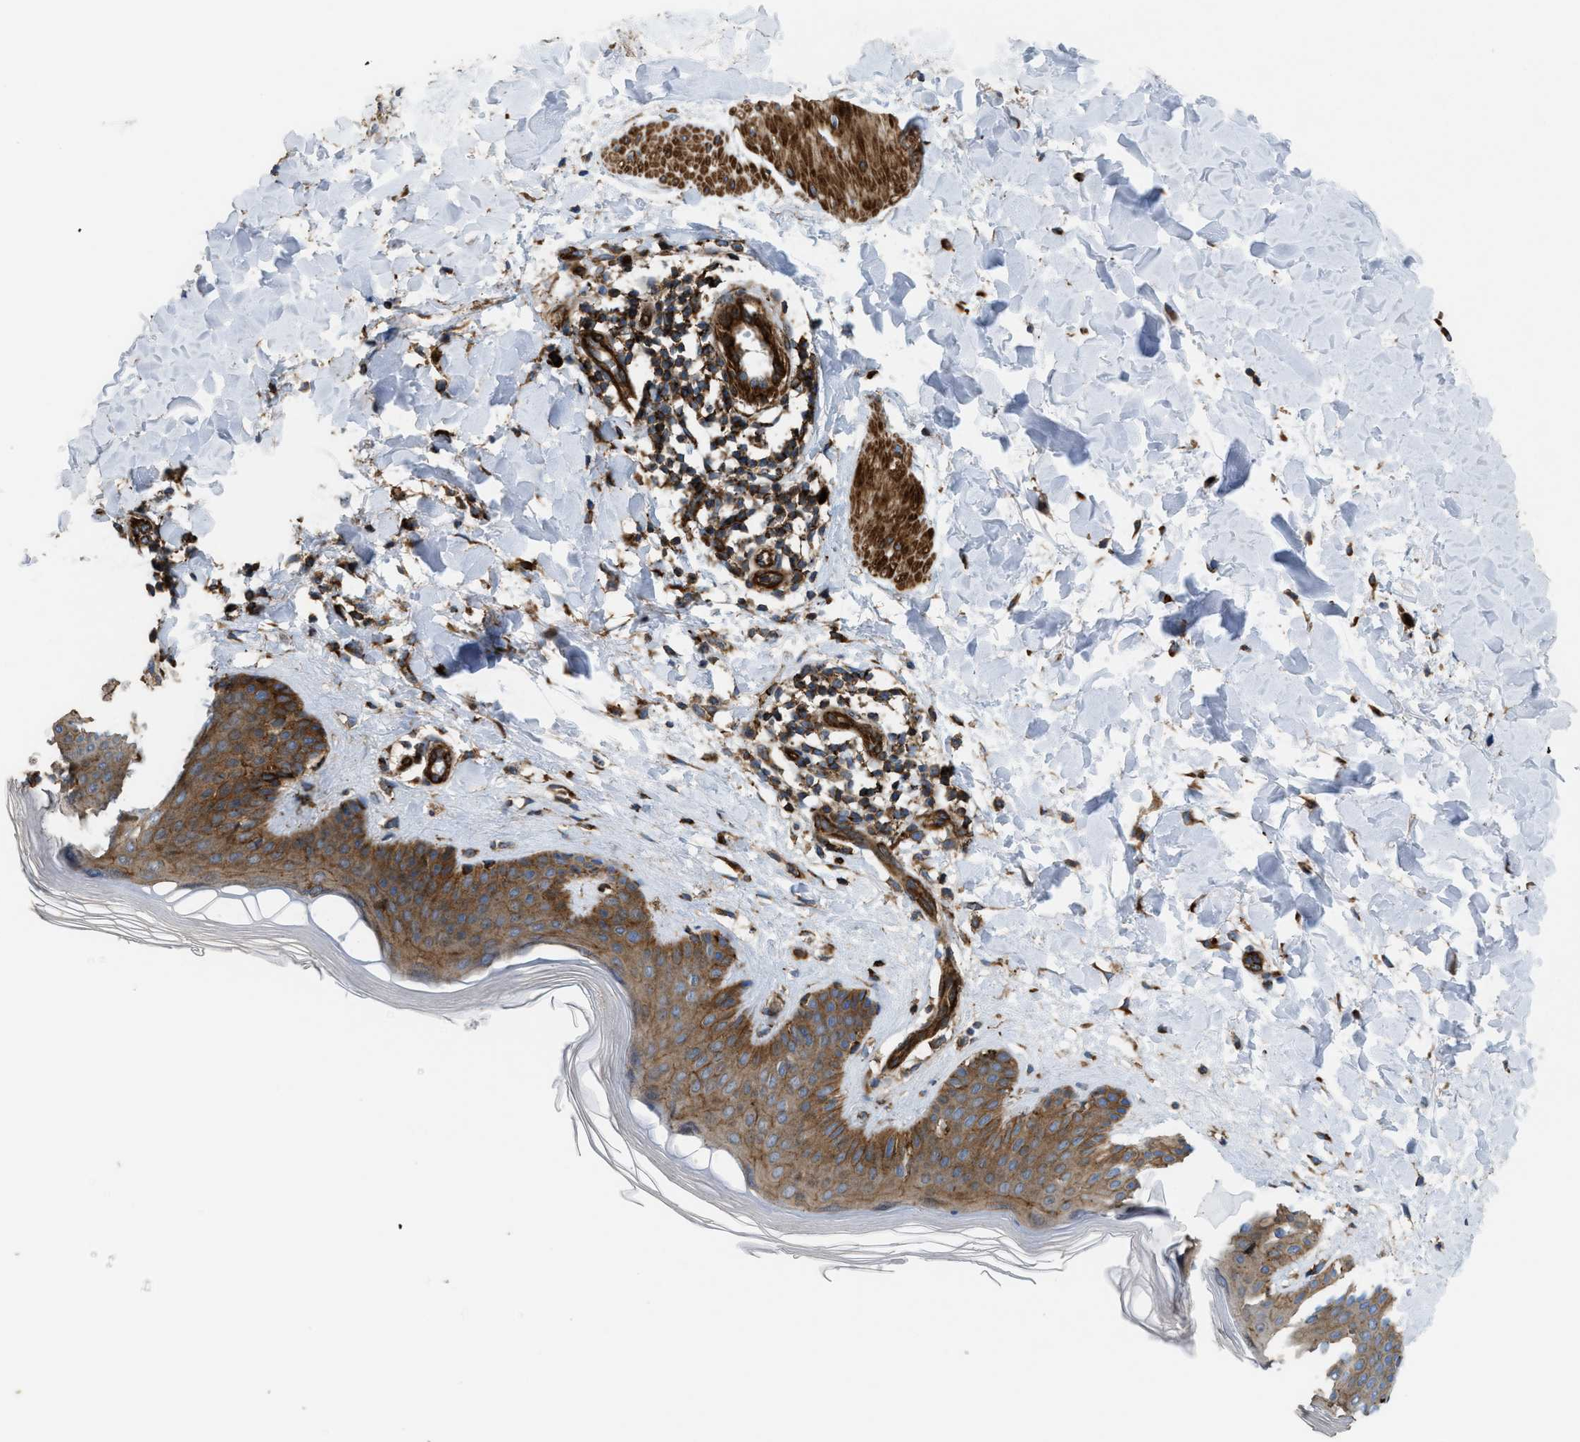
{"staining": {"intensity": "moderate", "quantity": "25%-75%", "location": "cytoplasmic/membranous"}, "tissue": "skin", "cell_type": "Fibroblasts", "image_type": "normal", "snomed": [{"axis": "morphology", "description": "Normal tissue, NOS"}, {"axis": "morphology", "description": "Malignant melanoma, Metastatic site"}, {"axis": "topography", "description": "Skin"}], "caption": "Unremarkable skin demonstrates moderate cytoplasmic/membranous expression in approximately 25%-75% of fibroblasts.", "gene": "EGLN1", "patient": {"sex": "male", "age": 41}}